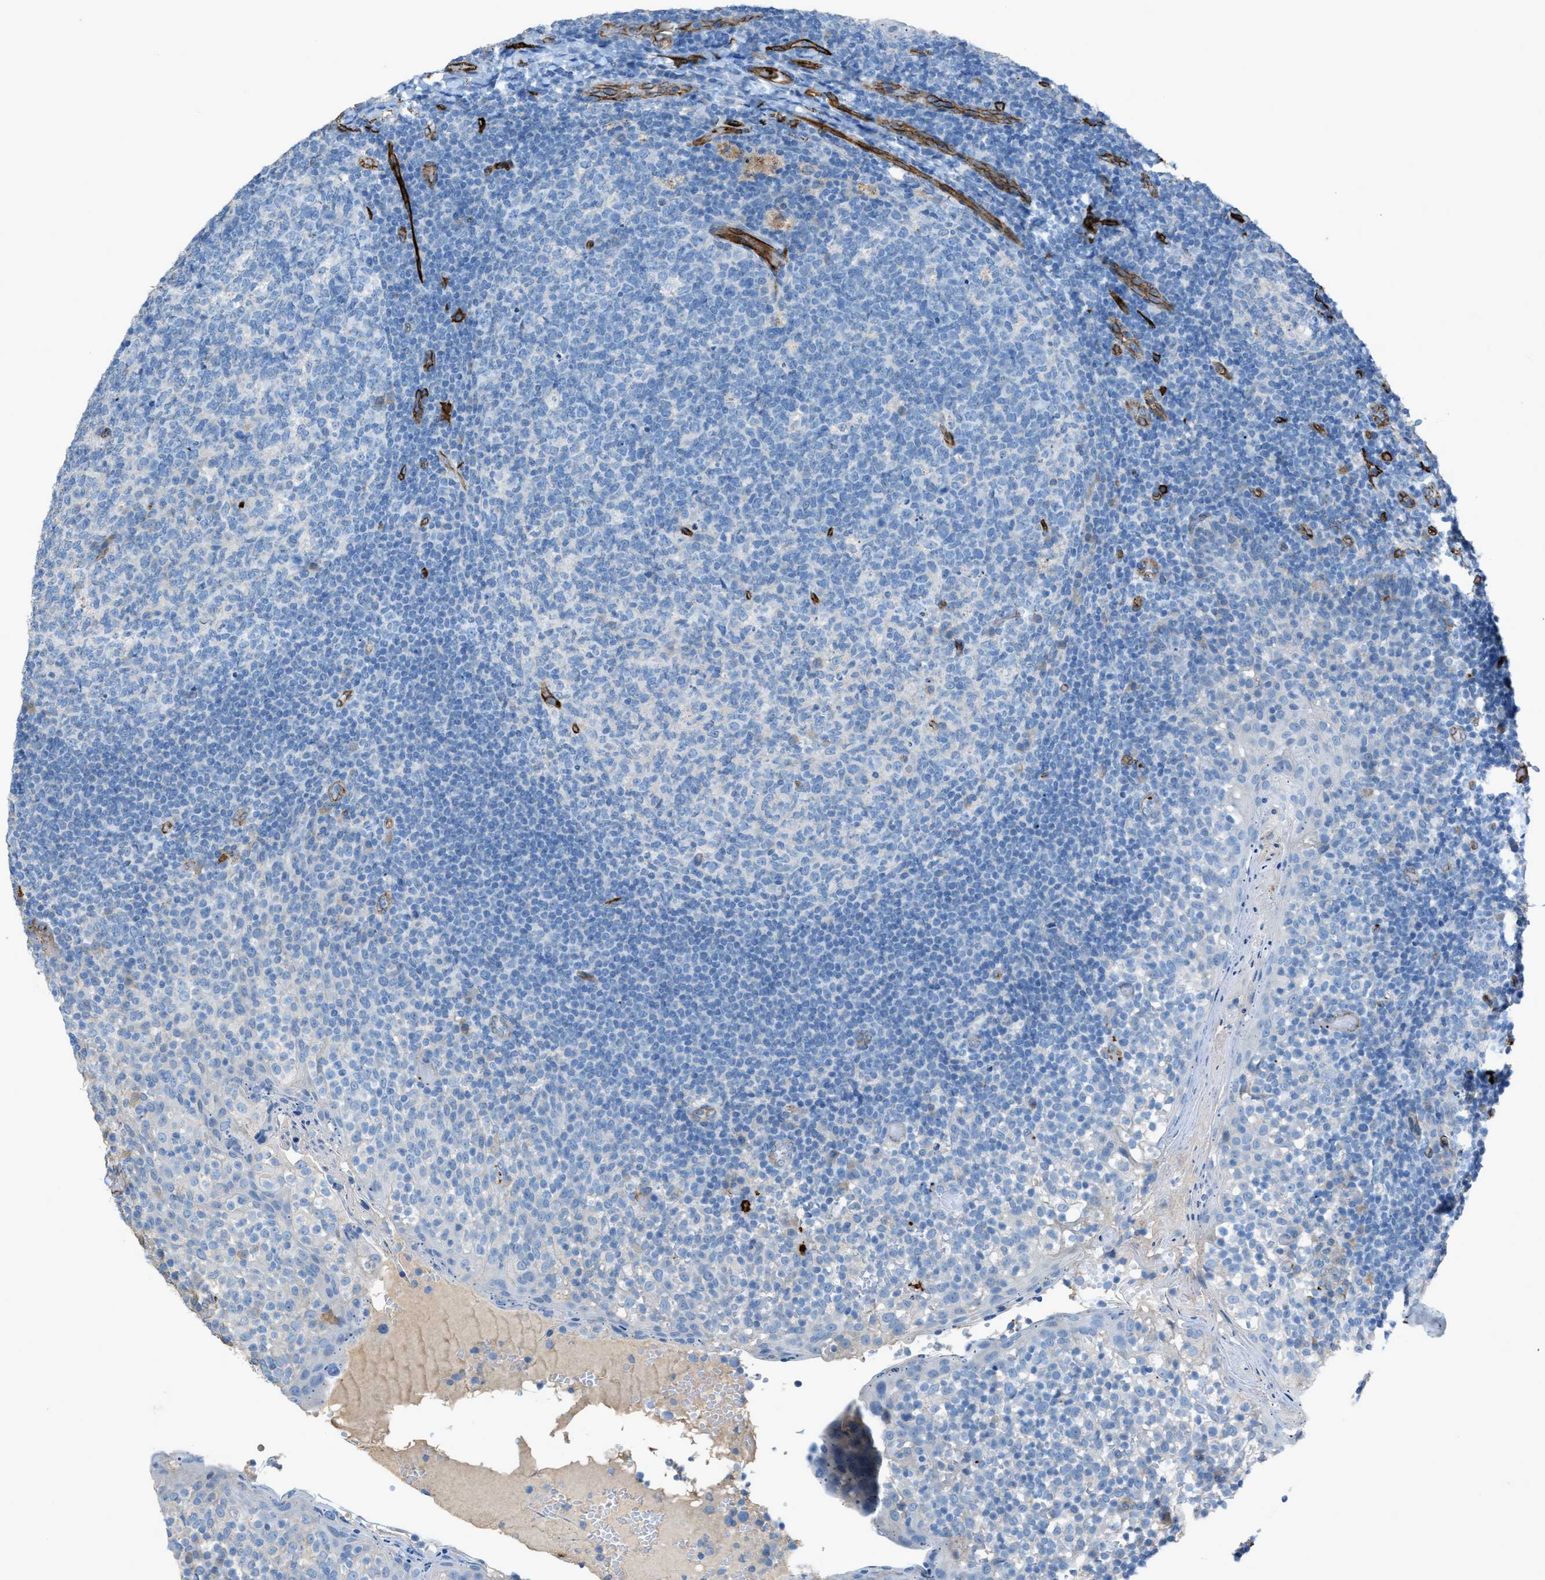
{"staining": {"intensity": "negative", "quantity": "none", "location": "none"}, "tissue": "tonsil", "cell_type": "Germinal center cells", "image_type": "normal", "snomed": [{"axis": "morphology", "description": "Normal tissue, NOS"}, {"axis": "topography", "description": "Tonsil"}], "caption": "This is an immunohistochemistry (IHC) histopathology image of benign tonsil. There is no expression in germinal center cells.", "gene": "SLC22A15", "patient": {"sex": "female", "age": 19}}